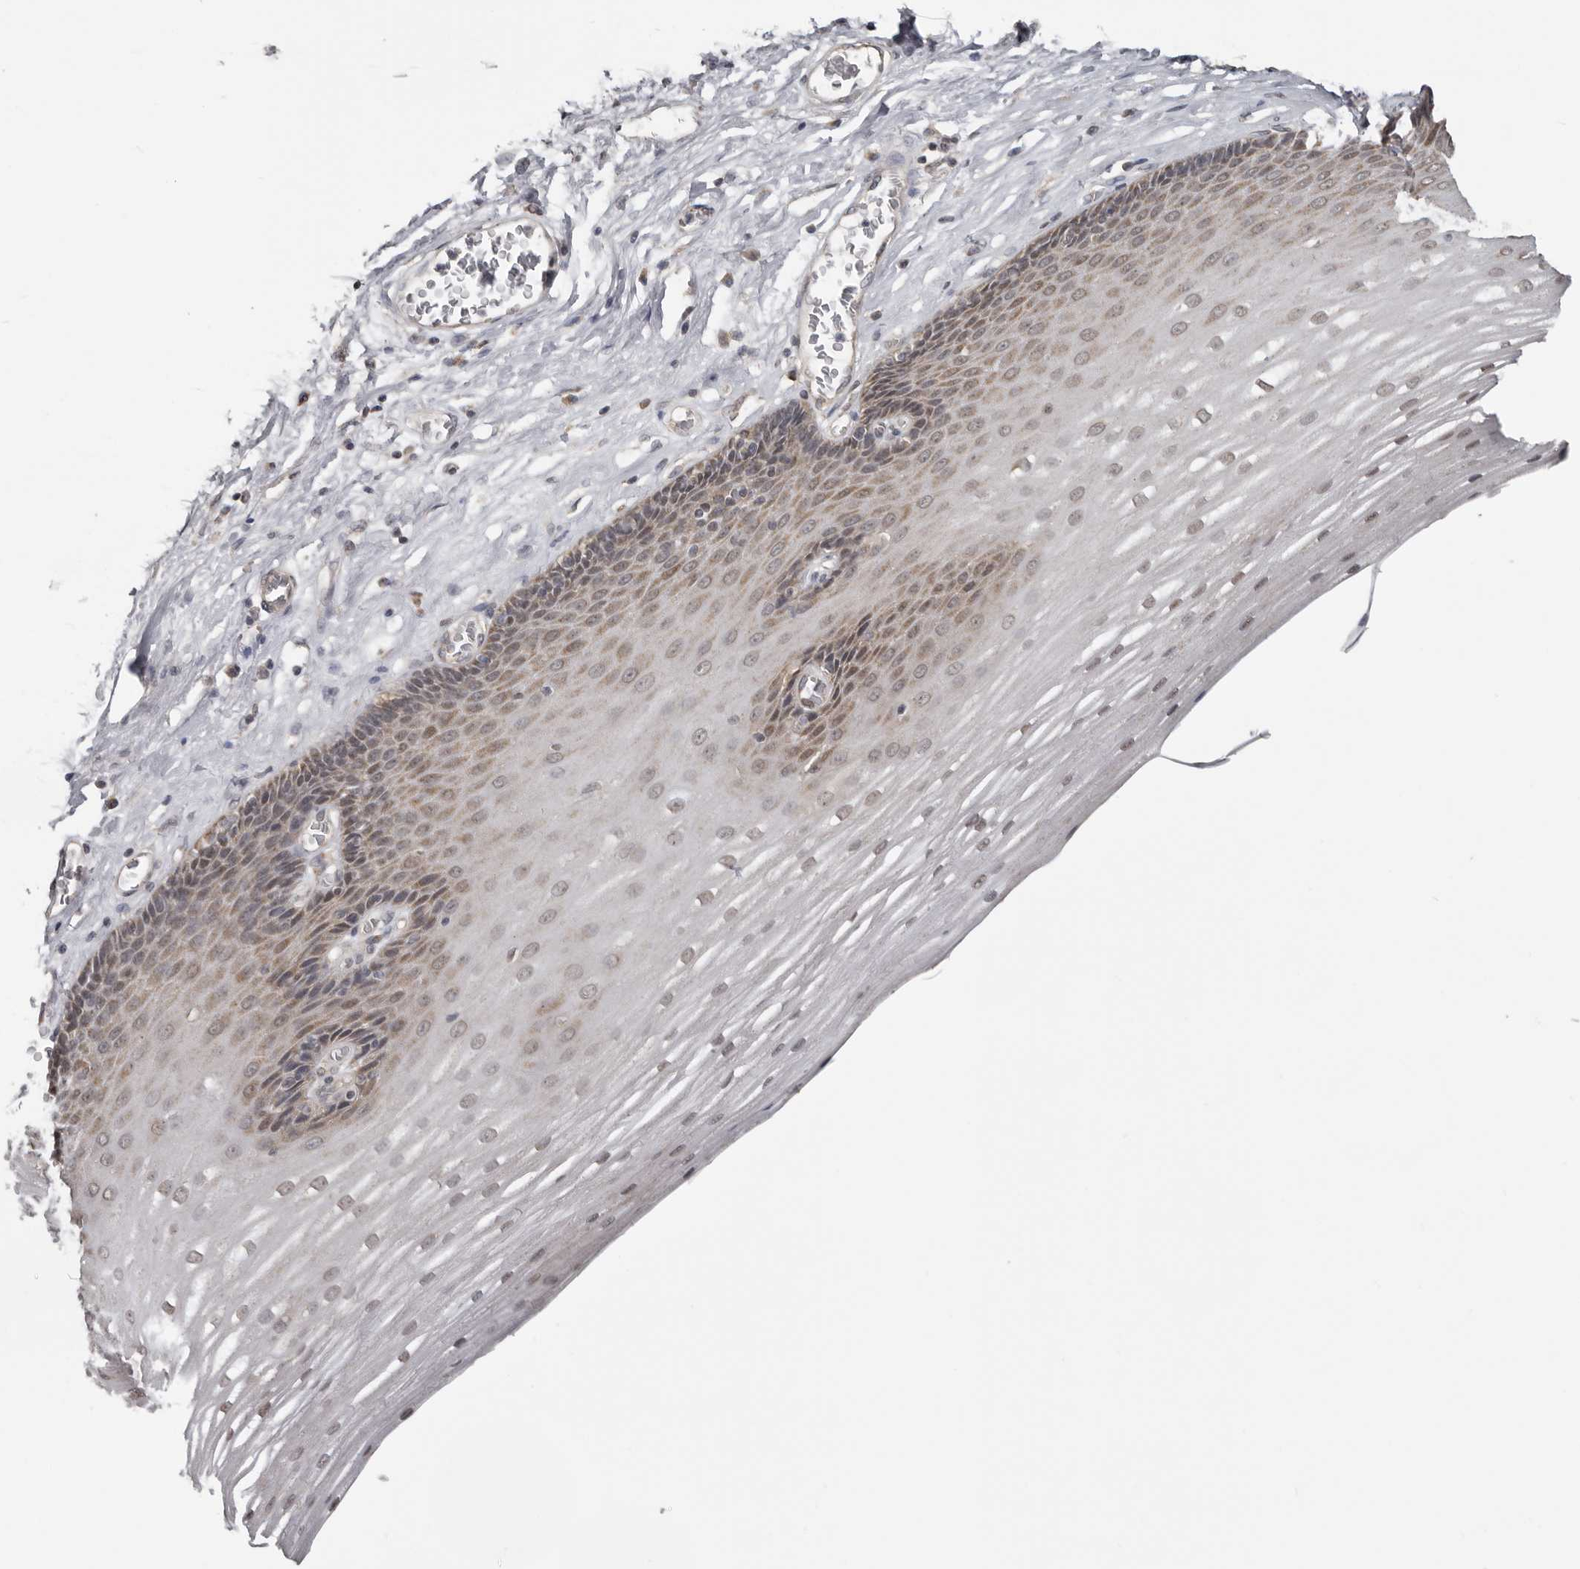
{"staining": {"intensity": "moderate", "quantity": "25%-75%", "location": "cytoplasmic/membranous,nuclear"}, "tissue": "esophagus", "cell_type": "Squamous epithelial cells", "image_type": "normal", "snomed": [{"axis": "morphology", "description": "Normal tissue, NOS"}, {"axis": "topography", "description": "Esophagus"}], "caption": "IHC micrograph of benign esophagus stained for a protein (brown), which exhibits medium levels of moderate cytoplasmic/membranous,nuclear expression in about 25%-75% of squamous epithelial cells.", "gene": "MOGAT2", "patient": {"sex": "male", "age": 62}}